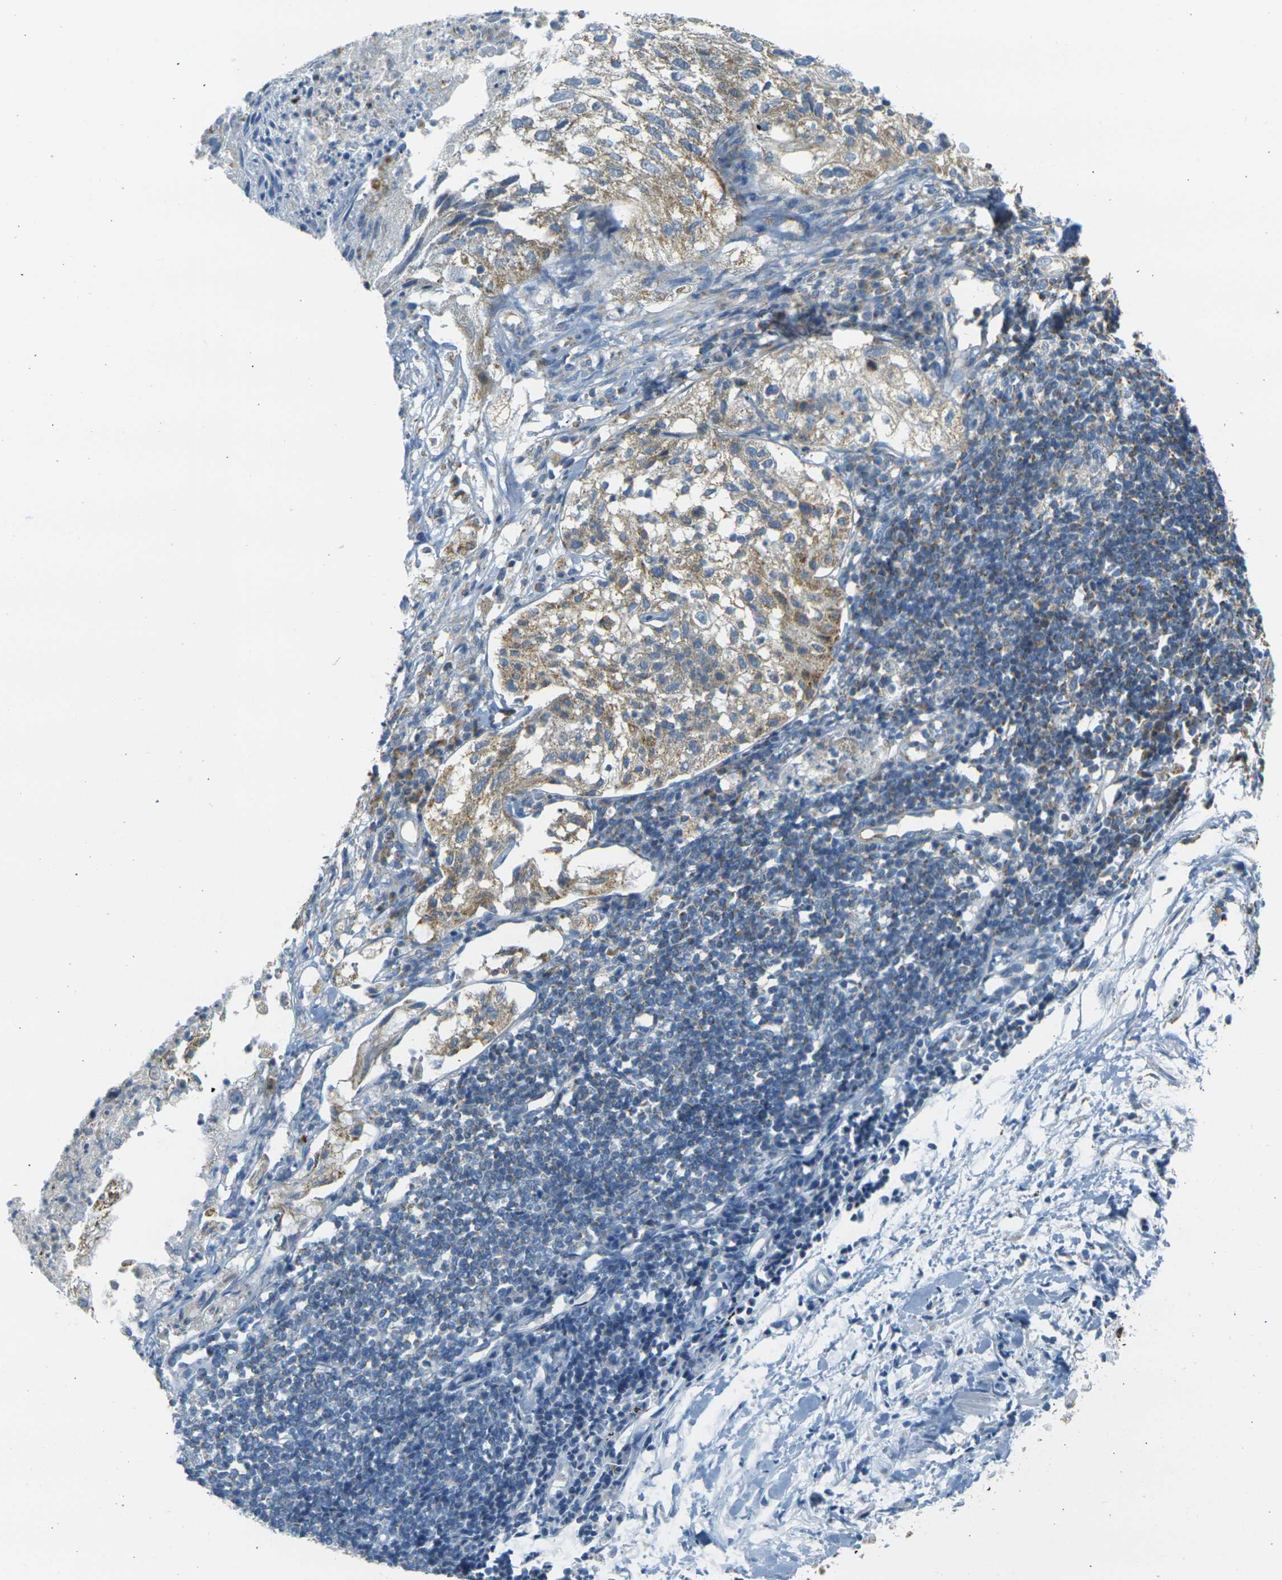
{"staining": {"intensity": "moderate", "quantity": "25%-75%", "location": "cytoplasmic/membranous"}, "tissue": "lung cancer", "cell_type": "Tumor cells", "image_type": "cancer", "snomed": [{"axis": "morphology", "description": "Inflammation, NOS"}, {"axis": "morphology", "description": "Squamous cell carcinoma, NOS"}, {"axis": "topography", "description": "Lymph node"}, {"axis": "topography", "description": "Soft tissue"}, {"axis": "topography", "description": "Lung"}], "caption": "Squamous cell carcinoma (lung) stained for a protein (brown) displays moderate cytoplasmic/membranous positive staining in approximately 25%-75% of tumor cells.", "gene": "PARD6B", "patient": {"sex": "male", "age": 66}}